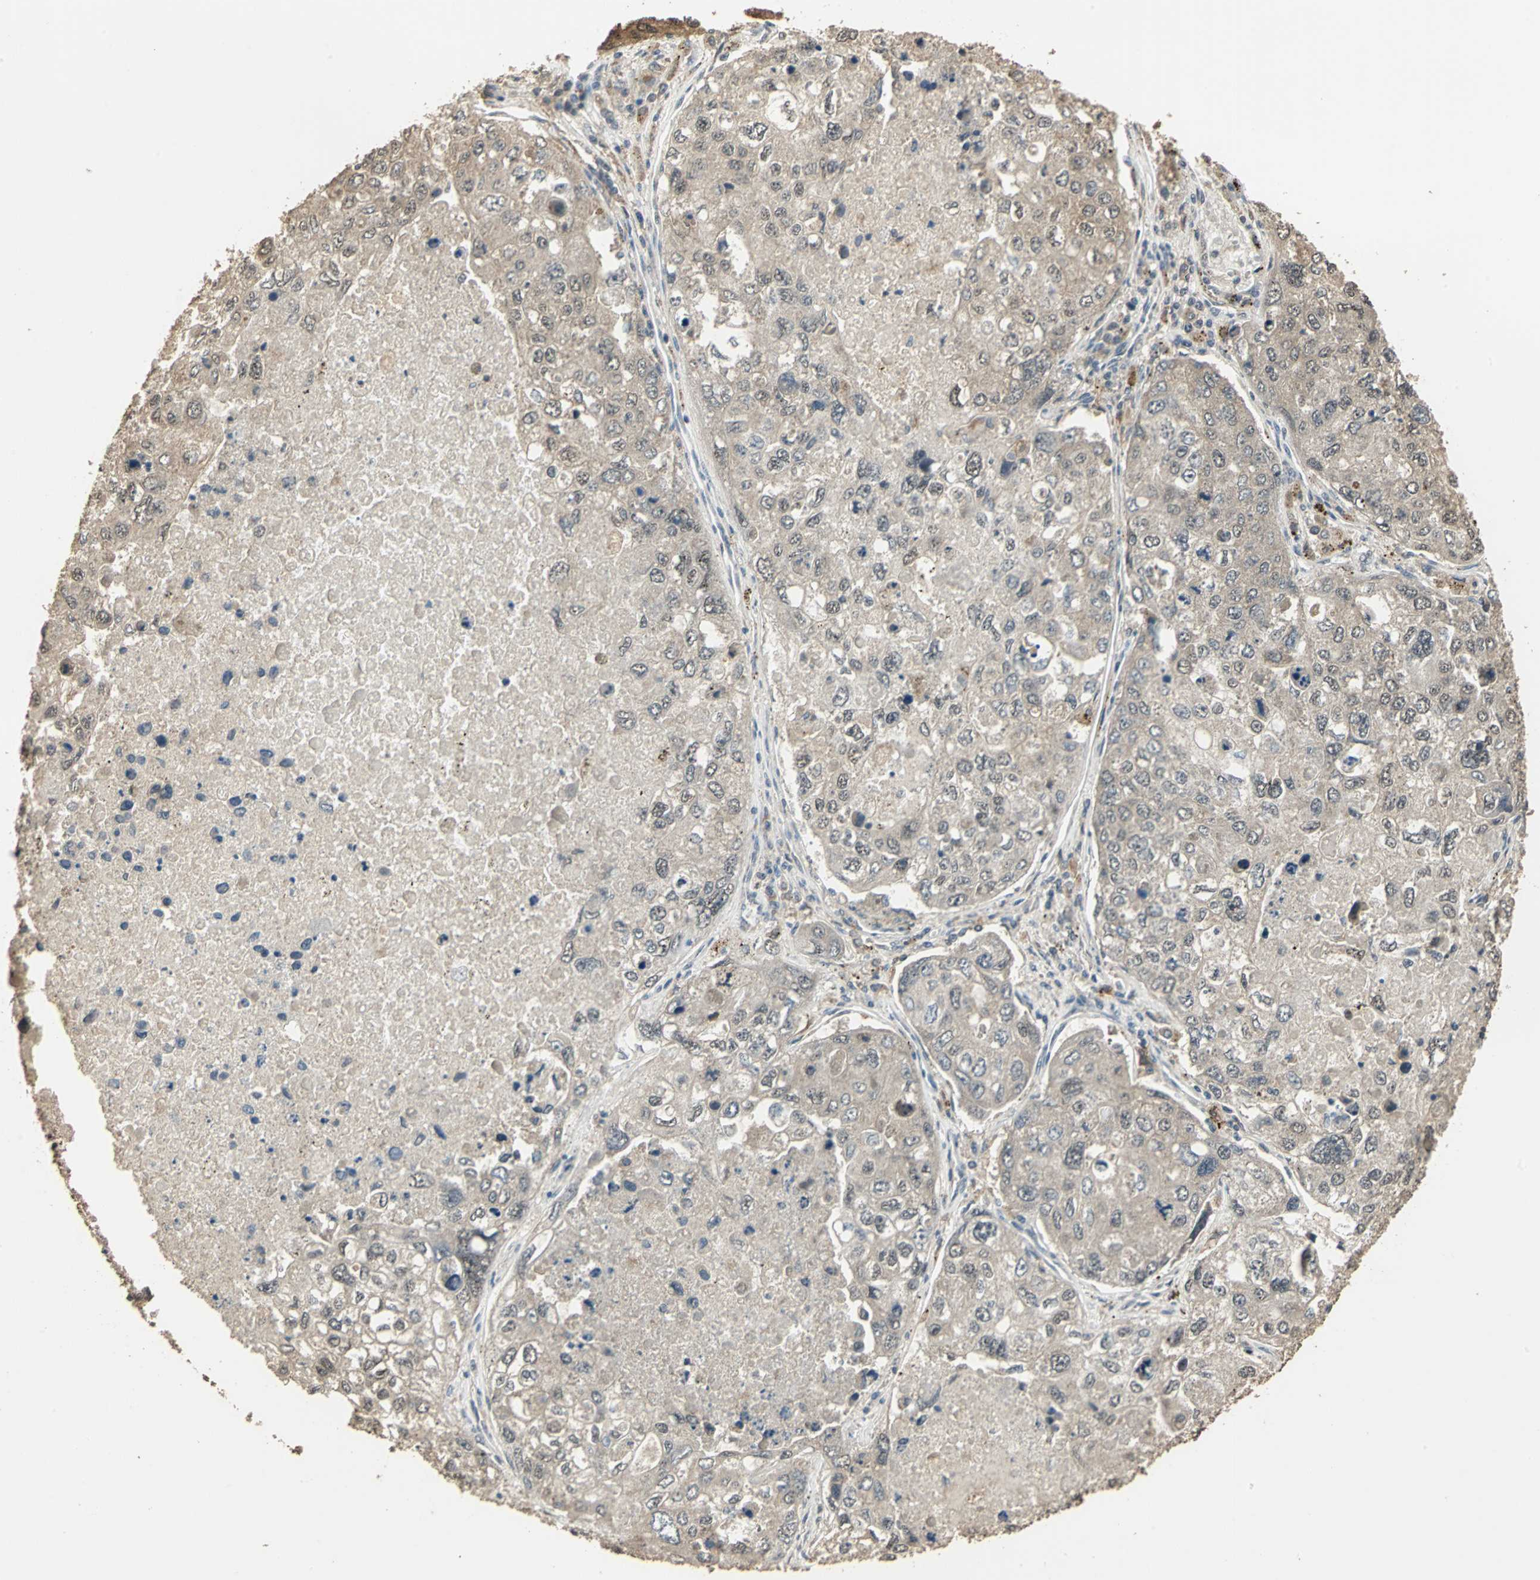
{"staining": {"intensity": "weak", "quantity": "25%-75%", "location": "cytoplasmic/membranous"}, "tissue": "urothelial cancer", "cell_type": "Tumor cells", "image_type": "cancer", "snomed": [{"axis": "morphology", "description": "Urothelial carcinoma, High grade"}, {"axis": "topography", "description": "Lymph node"}, {"axis": "topography", "description": "Urinary bladder"}], "caption": "IHC of high-grade urothelial carcinoma displays low levels of weak cytoplasmic/membranous positivity in approximately 25%-75% of tumor cells. (DAB = brown stain, brightfield microscopy at high magnification).", "gene": "UCHL5", "patient": {"sex": "male", "age": 51}}